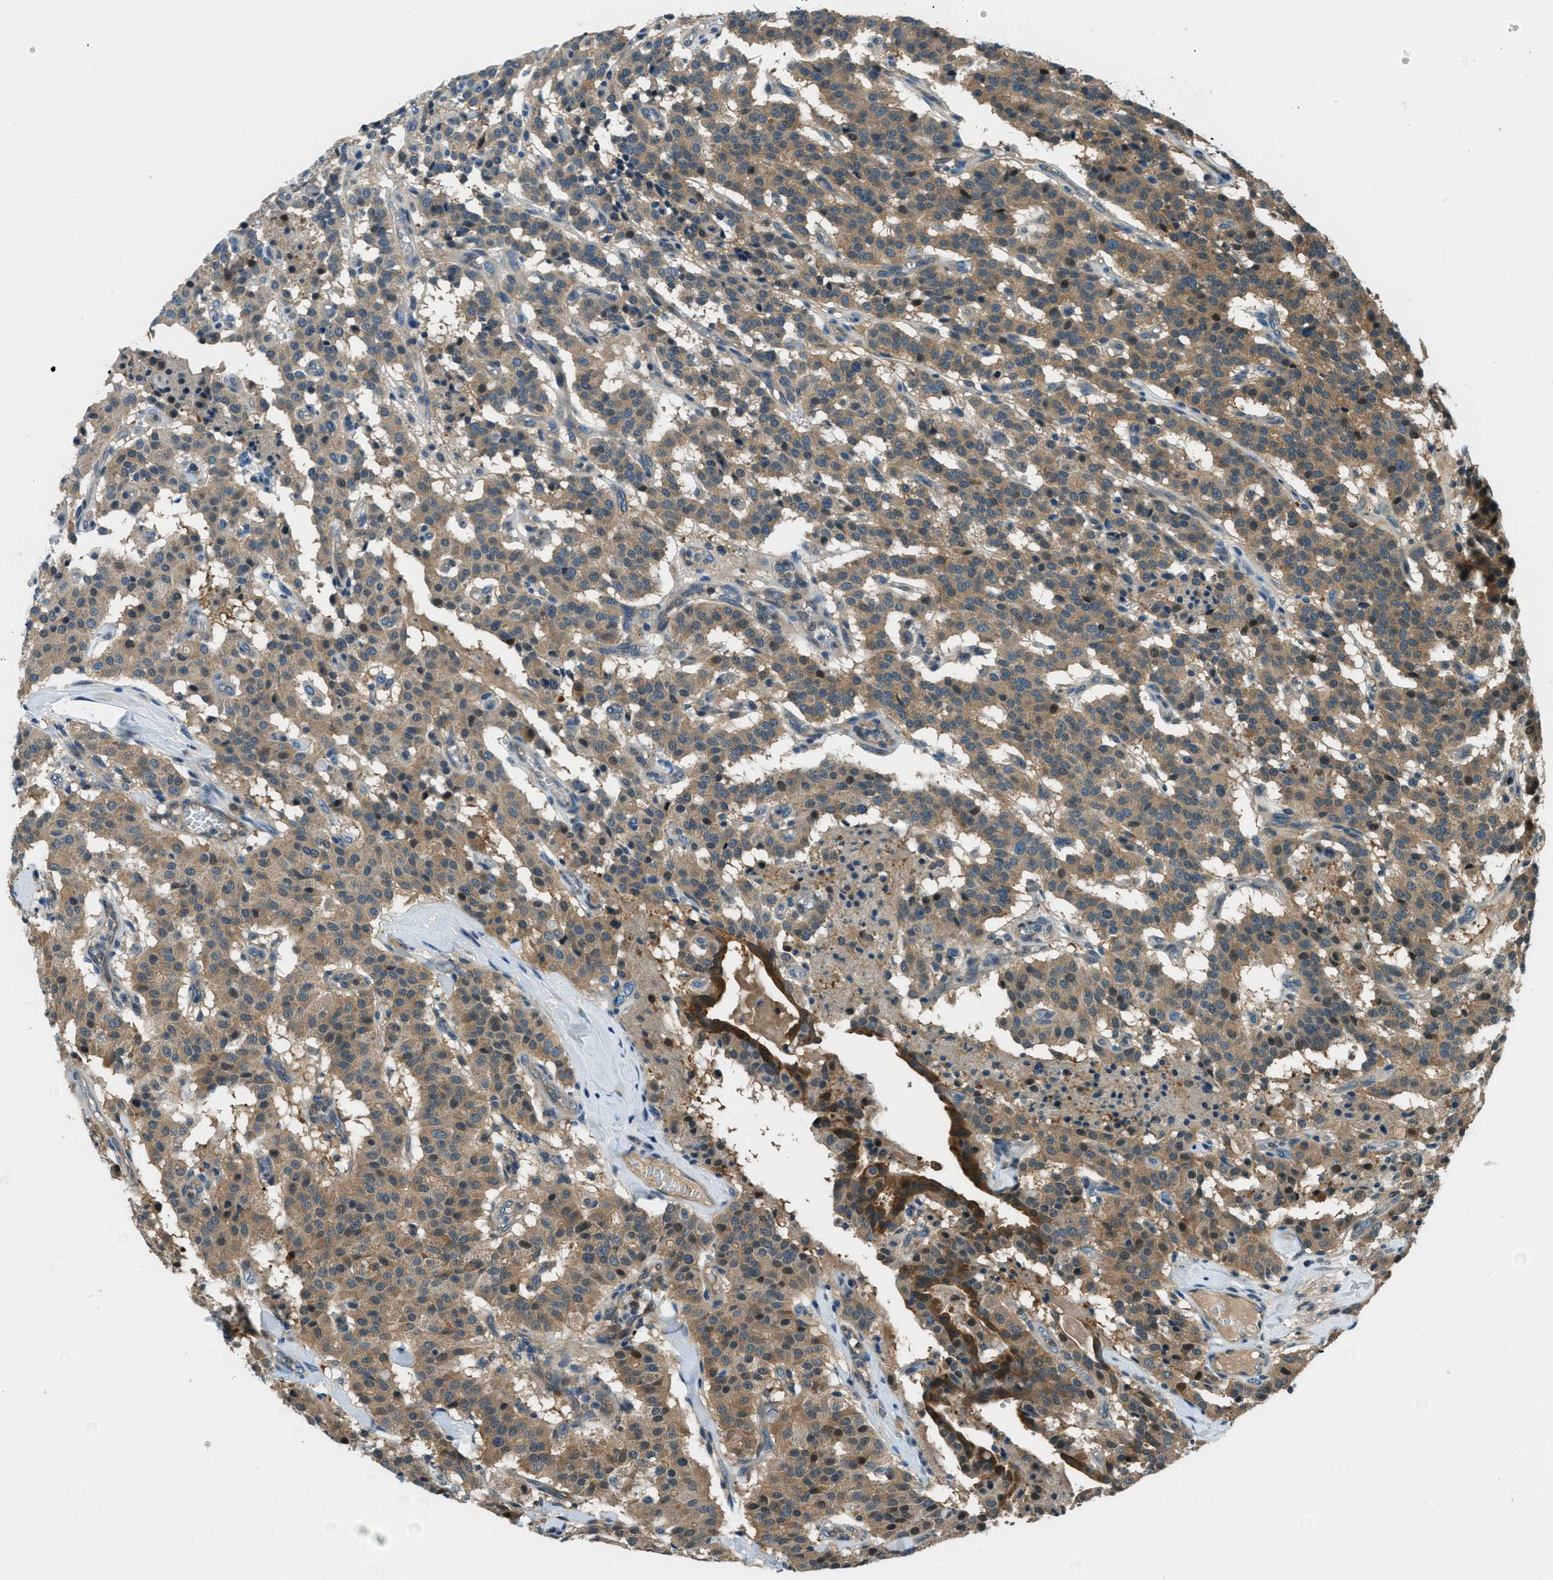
{"staining": {"intensity": "moderate", "quantity": ">75%", "location": "cytoplasmic/membranous"}, "tissue": "carcinoid", "cell_type": "Tumor cells", "image_type": "cancer", "snomed": [{"axis": "morphology", "description": "Carcinoid, malignant, NOS"}, {"axis": "topography", "description": "Lung"}], "caption": "High-power microscopy captured an IHC histopathology image of malignant carcinoid, revealing moderate cytoplasmic/membranous expression in approximately >75% of tumor cells. Immunohistochemistry stains the protein in brown and the nuclei are stained blue.", "gene": "HEBP2", "patient": {"sex": "male", "age": 30}}